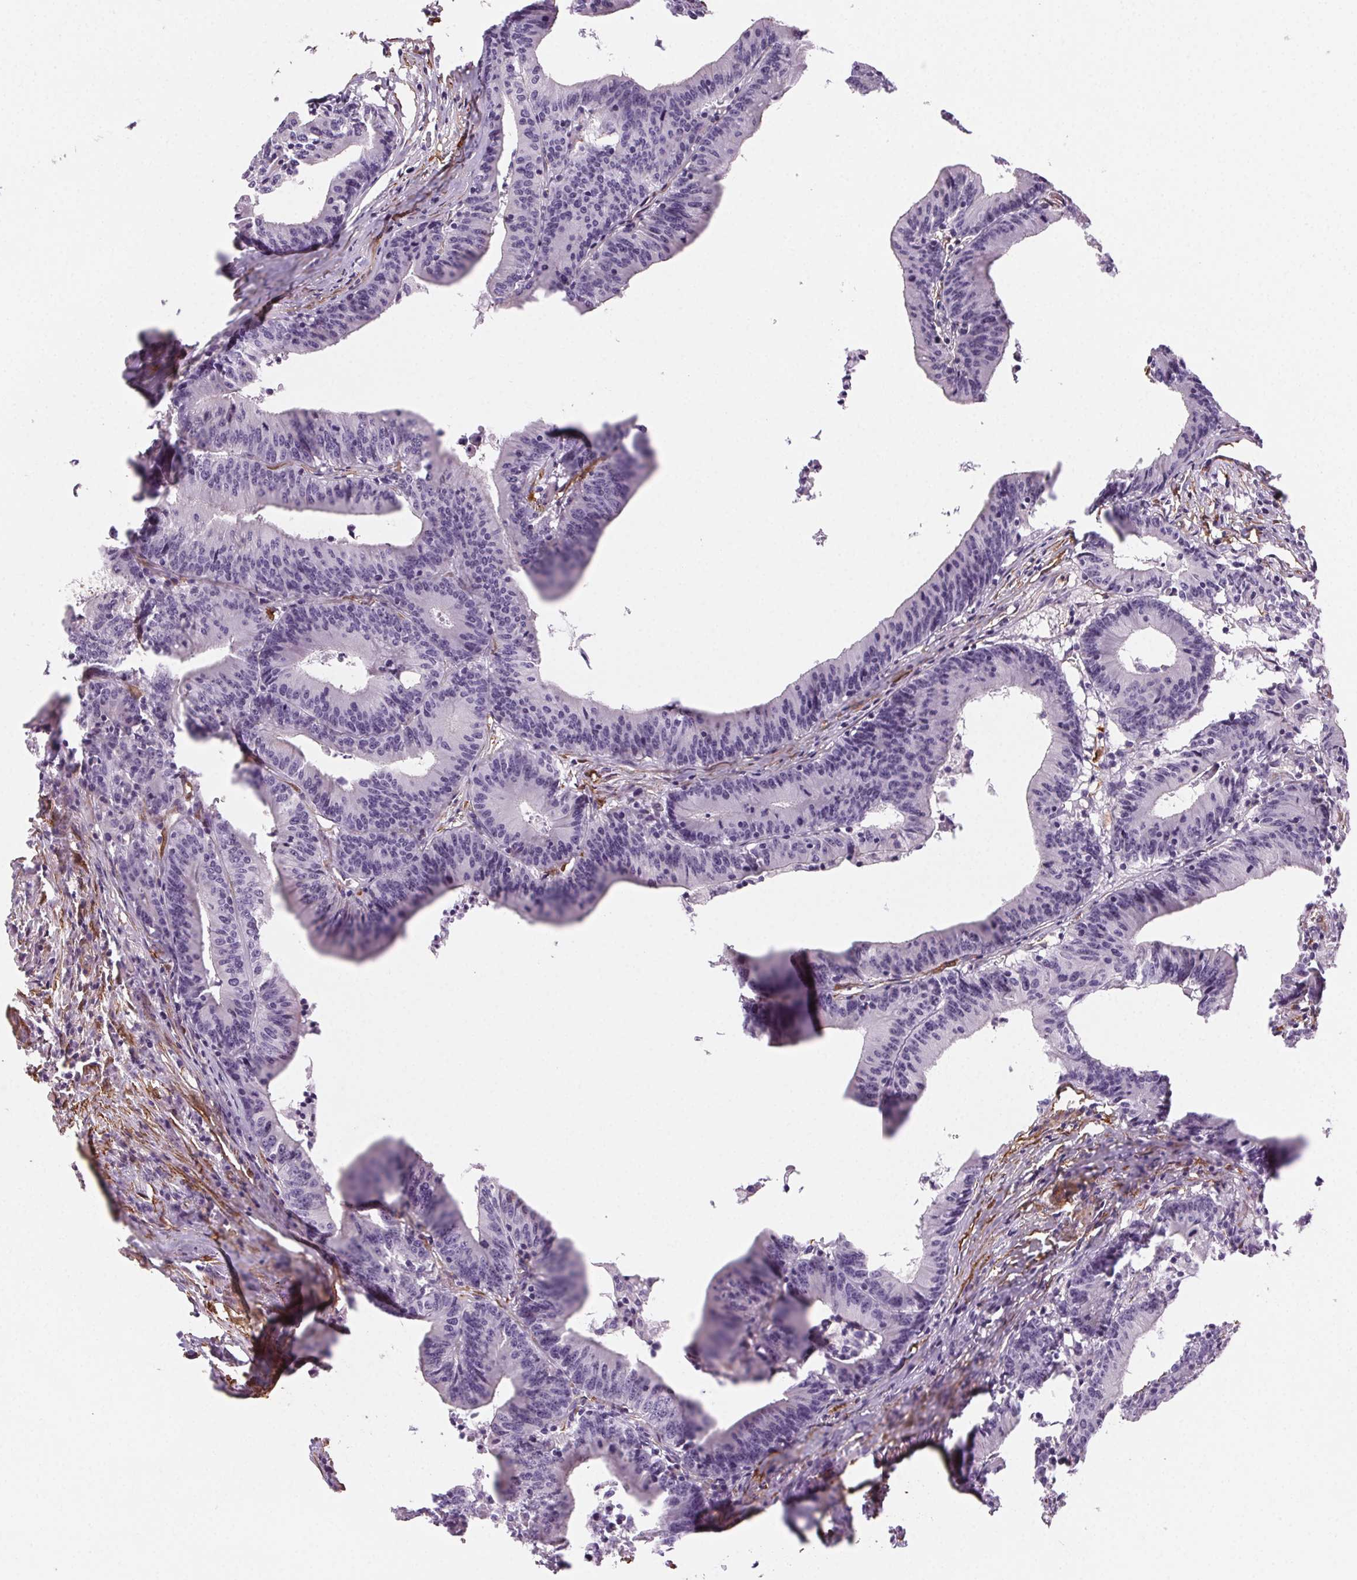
{"staining": {"intensity": "negative", "quantity": "none", "location": "none"}, "tissue": "colorectal cancer", "cell_type": "Tumor cells", "image_type": "cancer", "snomed": [{"axis": "morphology", "description": "Adenocarcinoma, NOS"}, {"axis": "topography", "description": "Colon"}], "caption": "A high-resolution micrograph shows immunohistochemistry (IHC) staining of adenocarcinoma (colorectal), which exhibits no significant positivity in tumor cells.", "gene": "GPX8", "patient": {"sex": "female", "age": 78}}